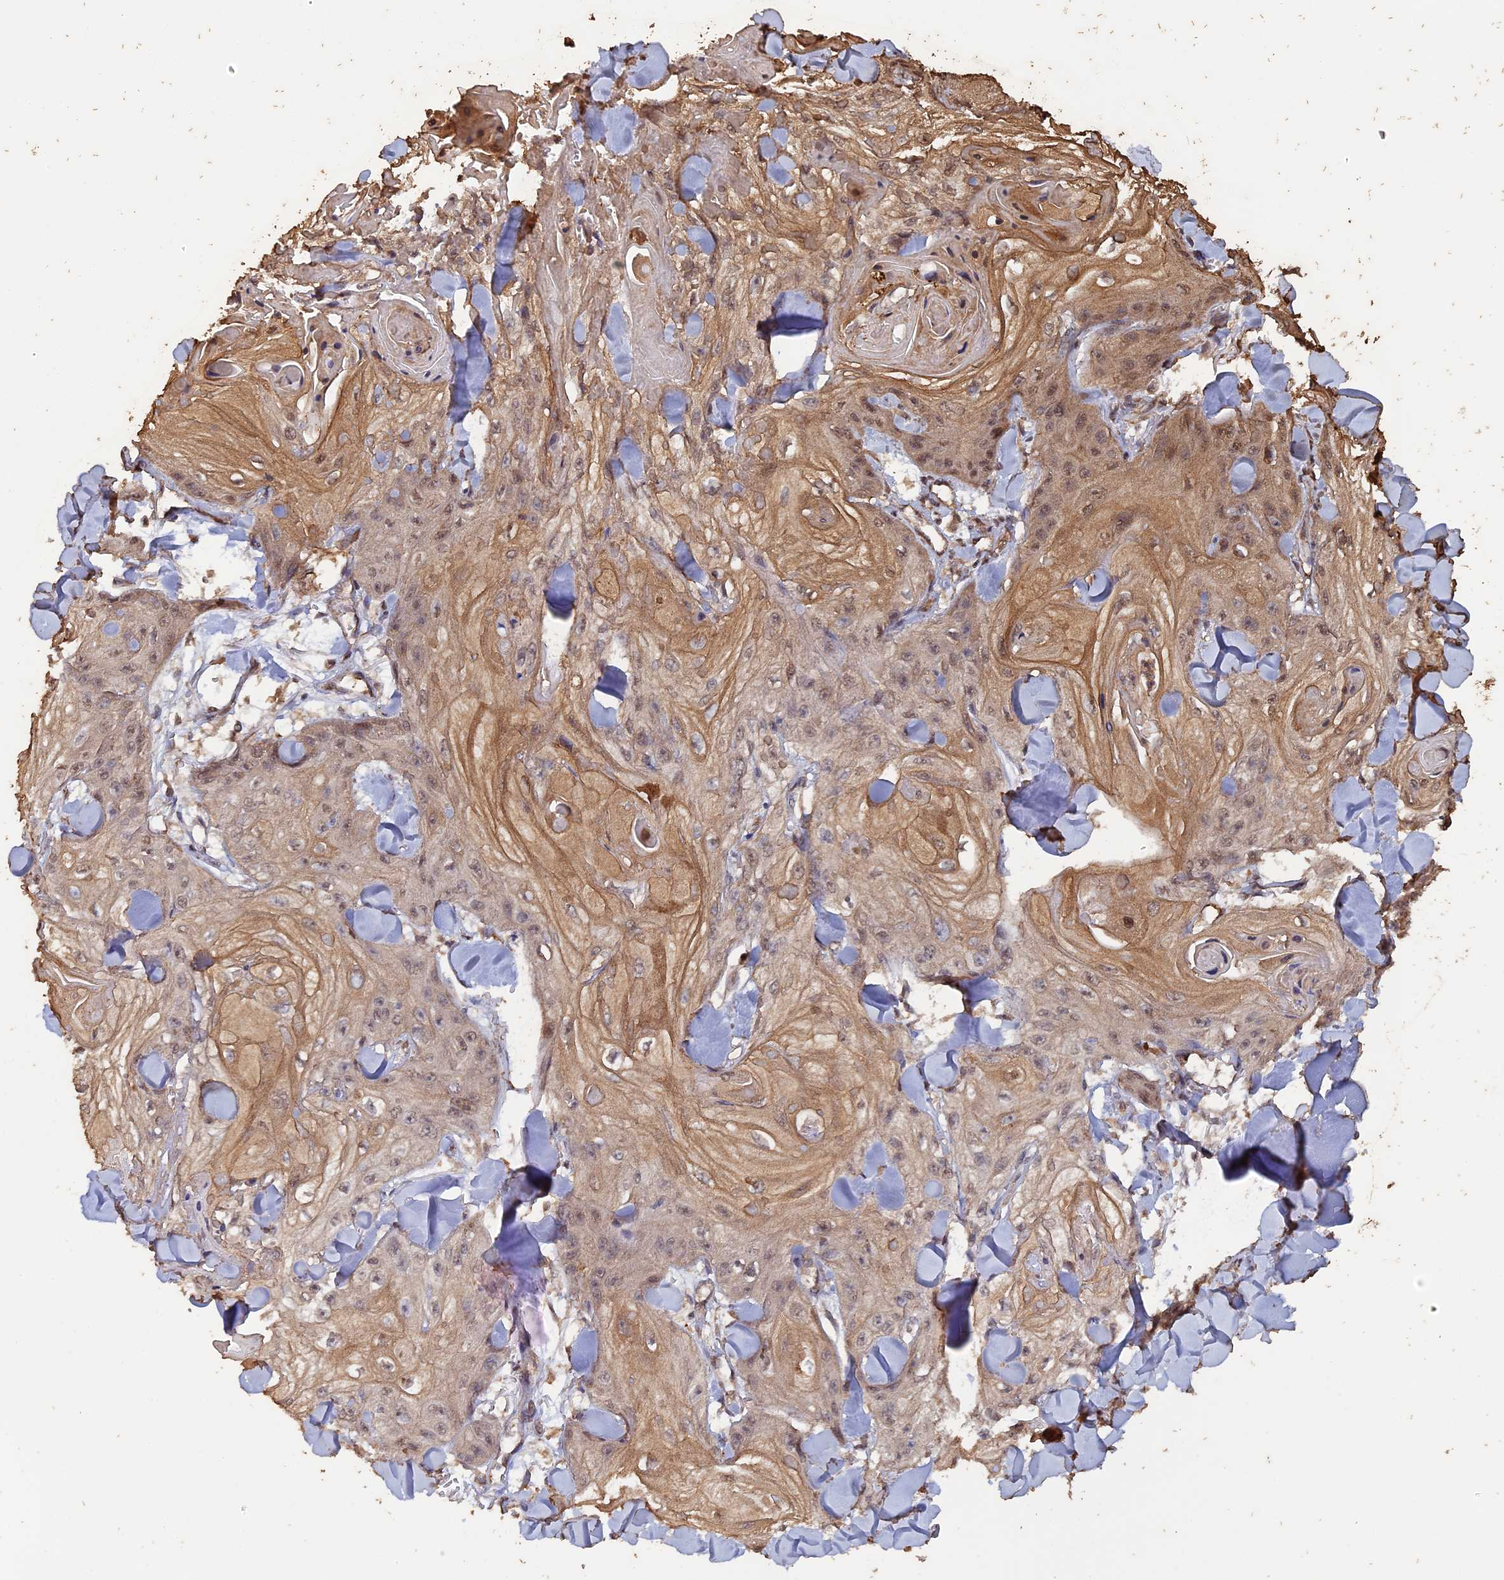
{"staining": {"intensity": "moderate", "quantity": ">75%", "location": "cytoplasmic/membranous"}, "tissue": "skin cancer", "cell_type": "Tumor cells", "image_type": "cancer", "snomed": [{"axis": "morphology", "description": "Squamous cell carcinoma, NOS"}, {"axis": "topography", "description": "Skin"}], "caption": "Immunohistochemistry (DAB (3,3'-diaminobenzidine)) staining of squamous cell carcinoma (skin) reveals moderate cytoplasmic/membranous protein staining in approximately >75% of tumor cells.", "gene": "HUNK", "patient": {"sex": "male", "age": 74}}